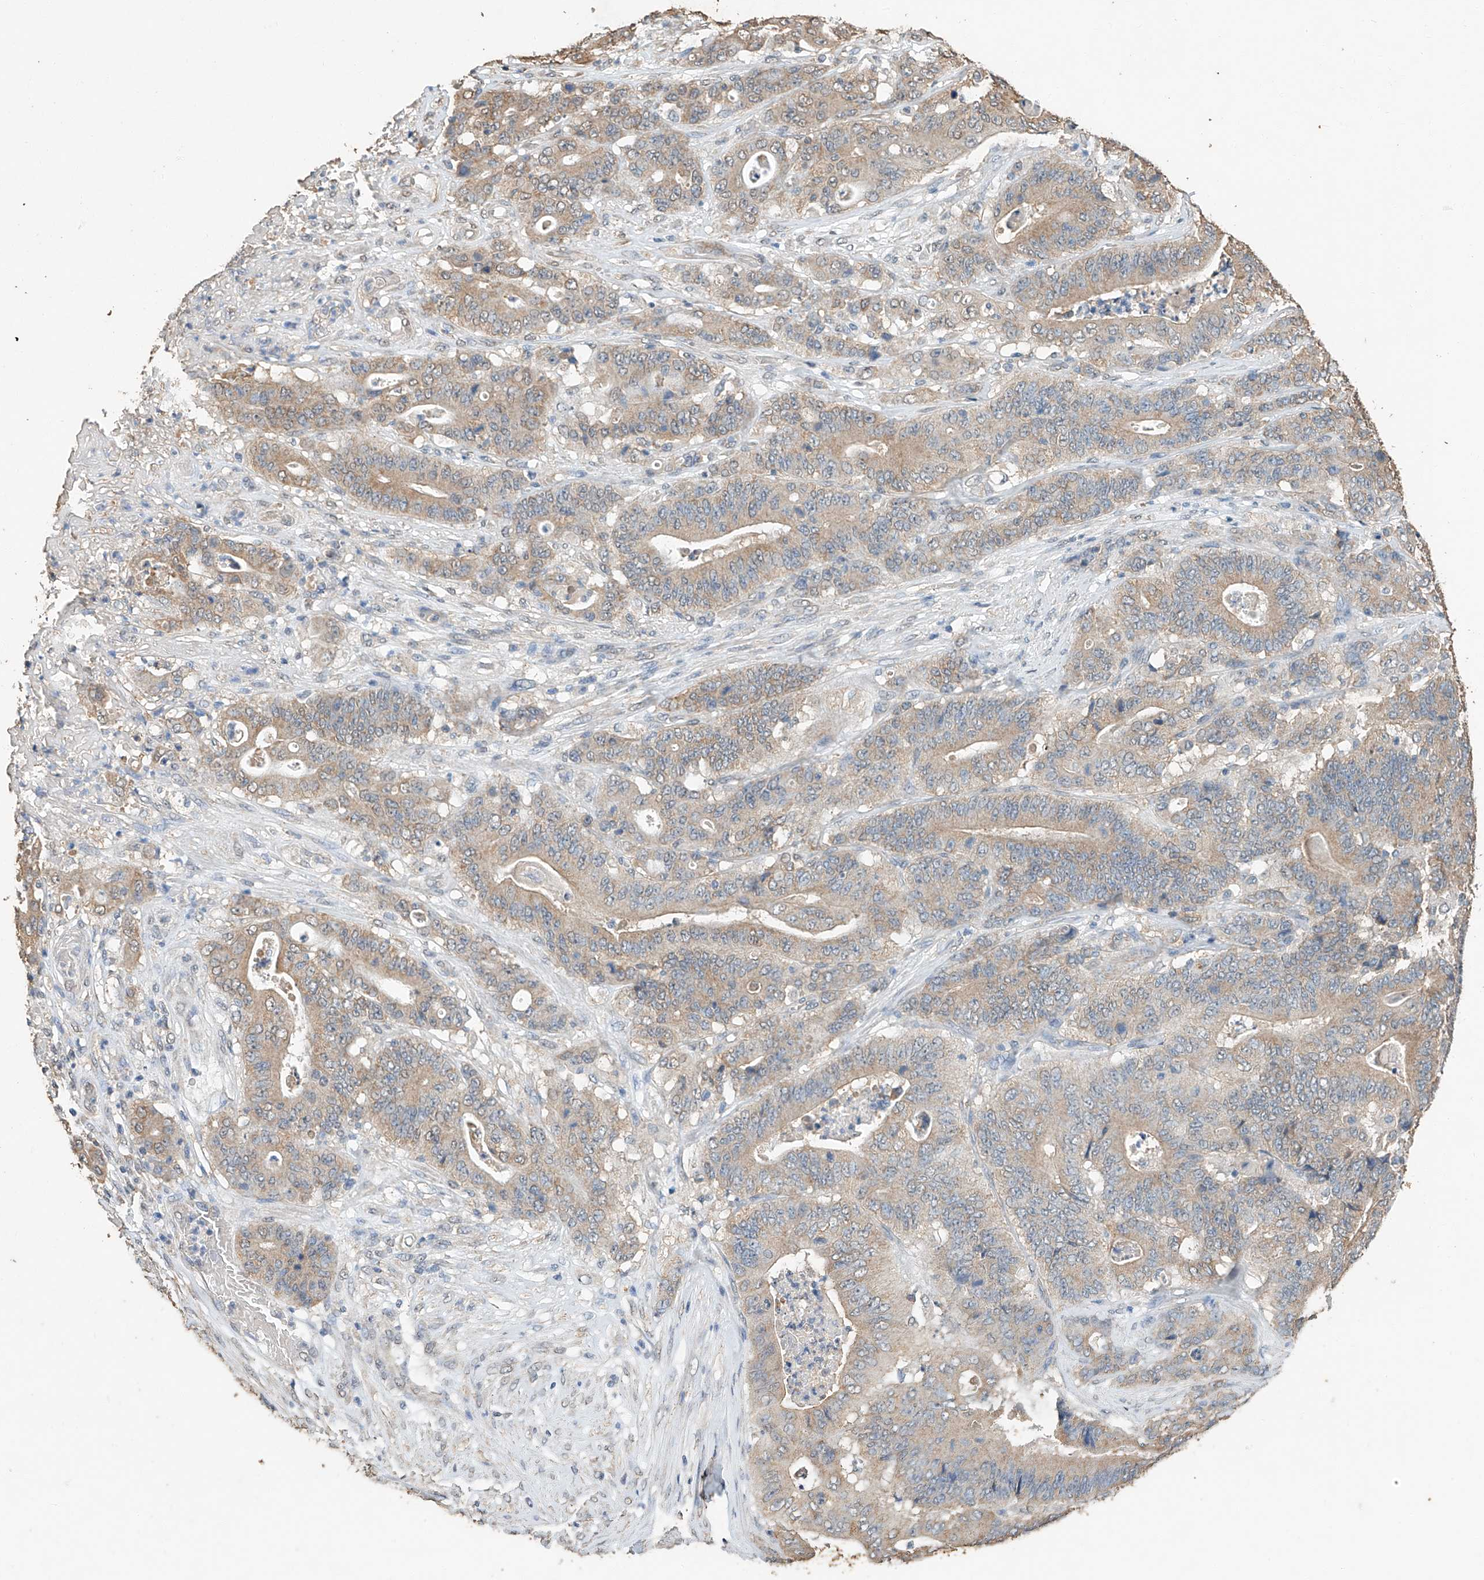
{"staining": {"intensity": "weak", "quantity": ">75%", "location": "cytoplasmic/membranous"}, "tissue": "stomach cancer", "cell_type": "Tumor cells", "image_type": "cancer", "snomed": [{"axis": "morphology", "description": "Adenocarcinoma, NOS"}, {"axis": "topography", "description": "Stomach"}], "caption": "Immunohistochemical staining of stomach adenocarcinoma shows weak cytoplasmic/membranous protein positivity in about >75% of tumor cells.", "gene": "CERS4", "patient": {"sex": "female", "age": 73}}